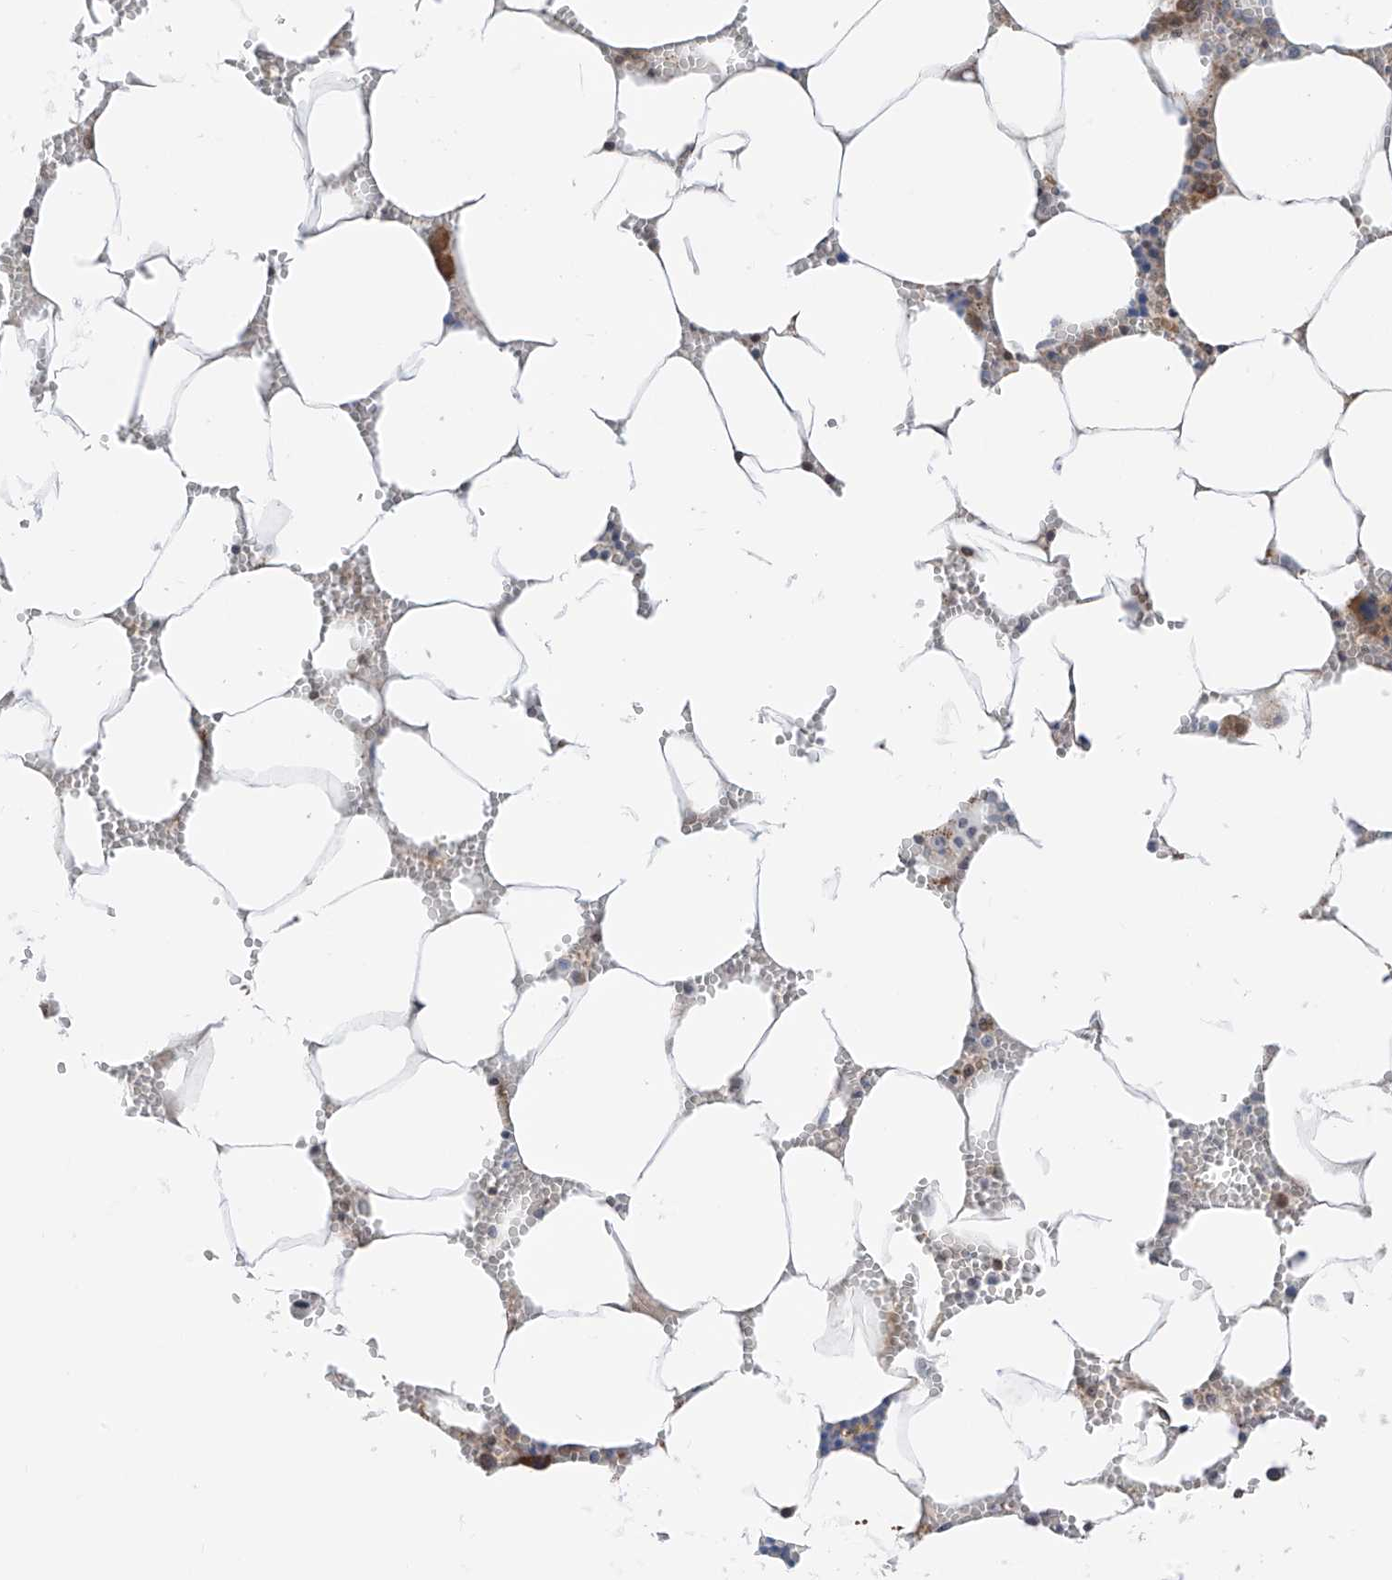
{"staining": {"intensity": "moderate", "quantity": "<25%", "location": "cytoplasmic/membranous"}, "tissue": "bone marrow", "cell_type": "Hematopoietic cells", "image_type": "normal", "snomed": [{"axis": "morphology", "description": "Normal tissue, NOS"}, {"axis": "topography", "description": "Bone marrow"}], "caption": "The histopathology image reveals immunohistochemical staining of unremarkable bone marrow. There is moderate cytoplasmic/membranous expression is seen in approximately <25% of hematopoietic cells.", "gene": "TTC38", "patient": {"sex": "male", "age": 70}}